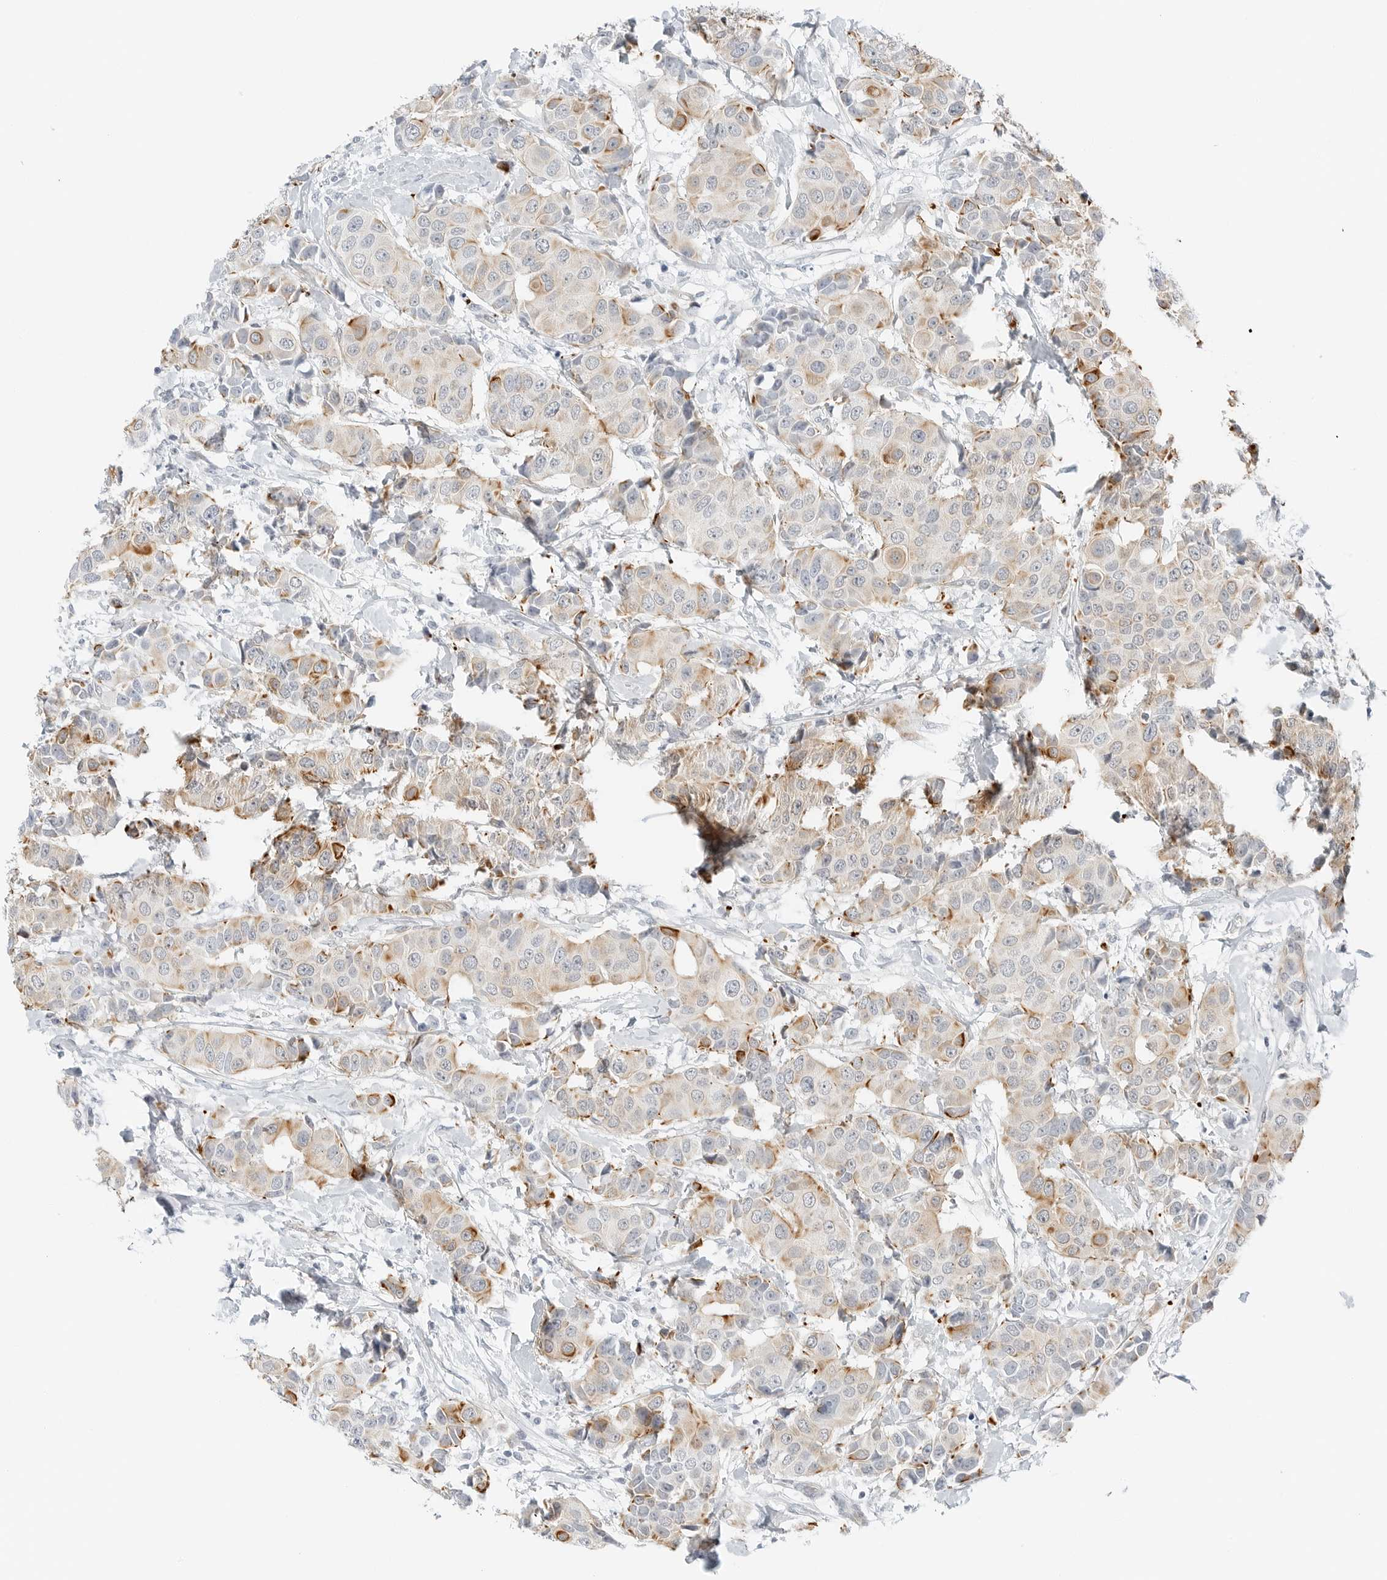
{"staining": {"intensity": "moderate", "quantity": "<25%", "location": "cytoplasmic/membranous"}, "tissue": "breast cancer", "cell_type": "Tumor cells", "image_type": "cancer", "snomed": [{"axis": "morphology", "description": "Normal tissue, NOS"}, {"axis": "morphology", "description": "Duct carcinoma"}, {"axis": "topography", "description": "Breast"}], "caption": "DAB (3,3'-diaminobenzidine) immunohistochemical staining of human breast cancer reveals moderate cytoplasmic/membranous protein staining in about <25% of tumor cells.", "gene": "IQCC", "patient": {"sex": "female", "age": 39}}